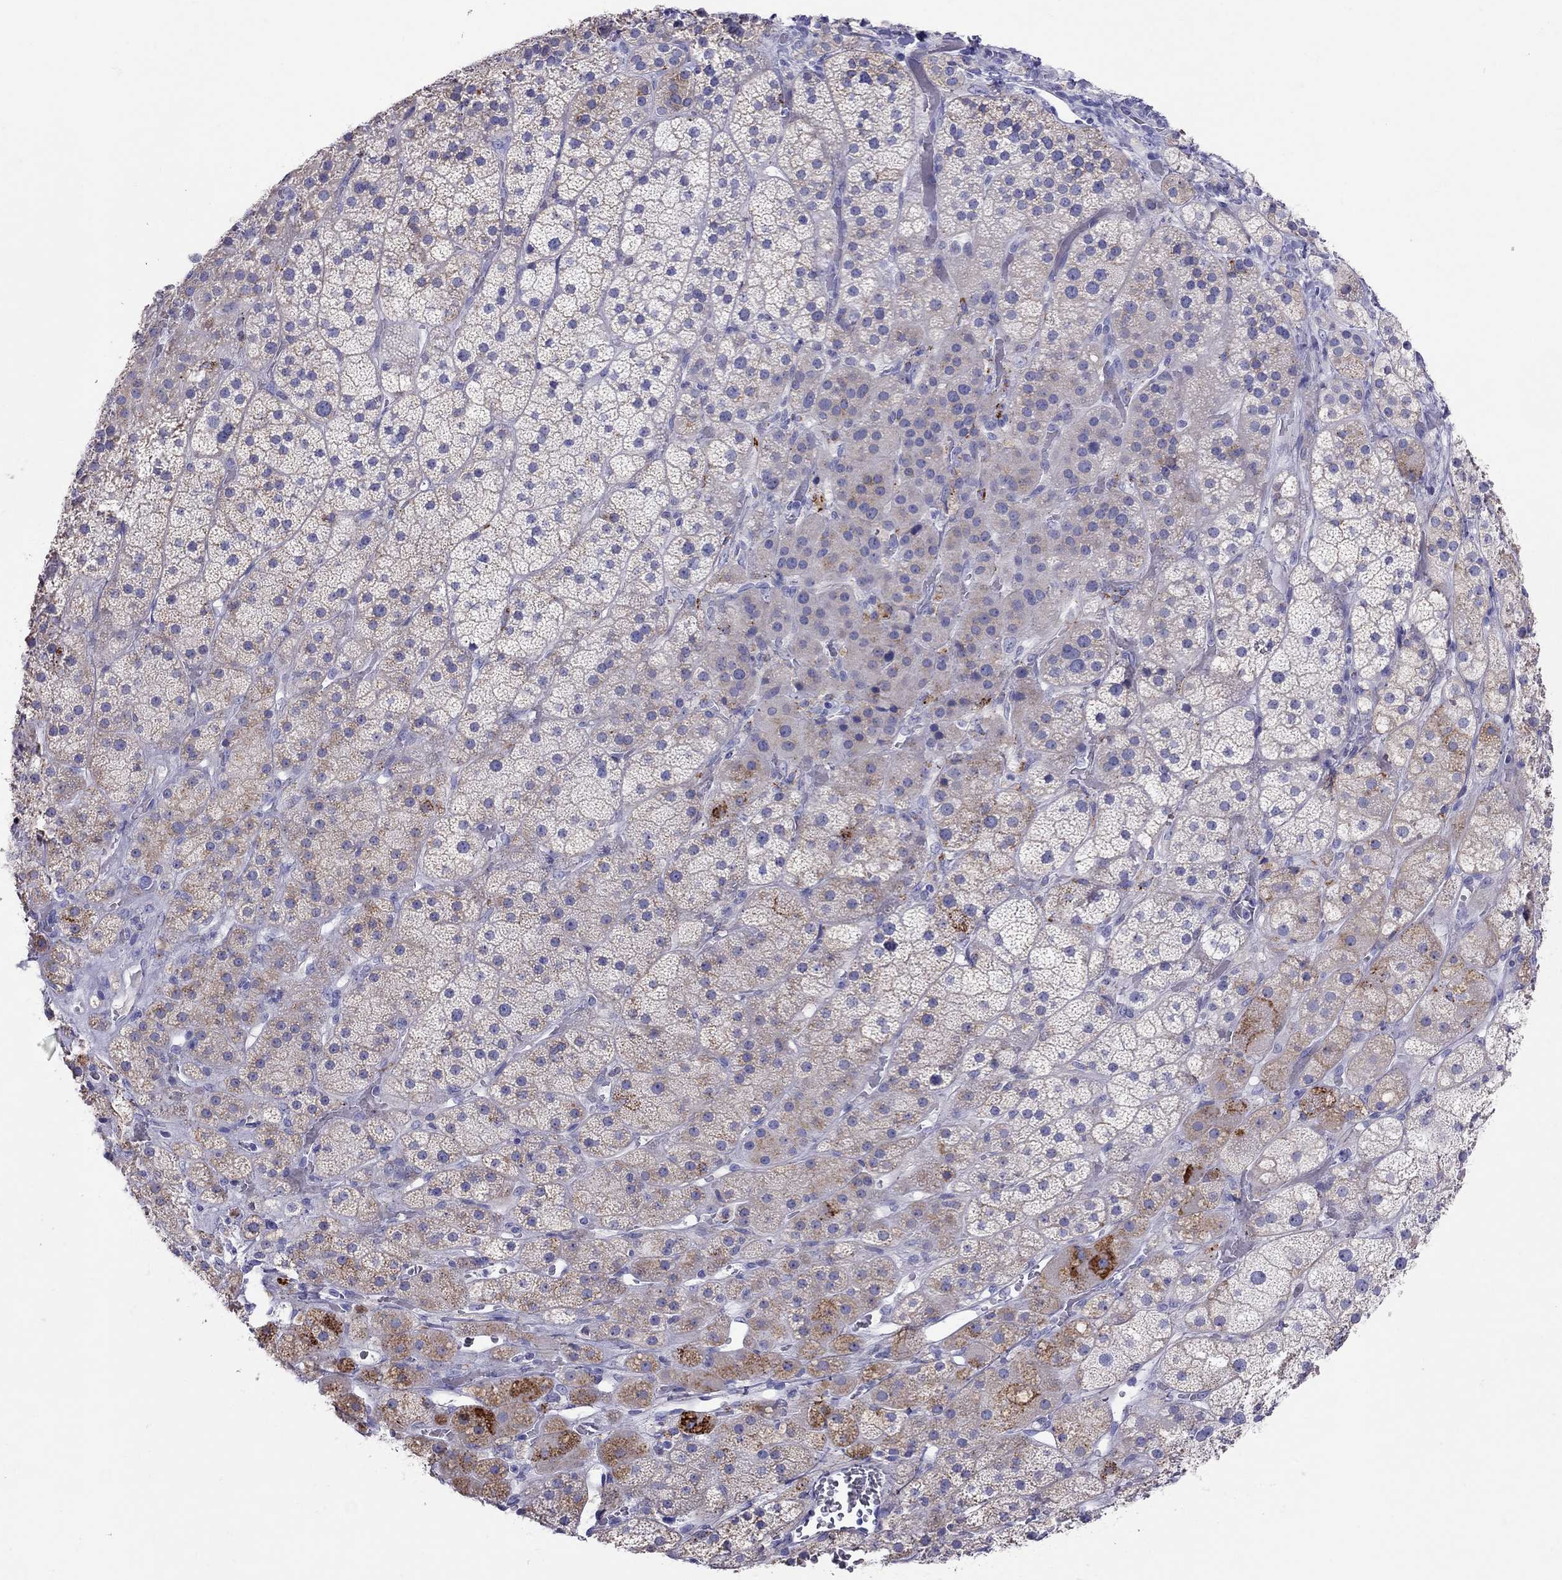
{"staining": {"intensity": "moderate", "quantity": "25%-75%", "location": "cytoplasmic/membranous"}, "tissue": "adrenal gland", "cell_type": "Glandular cells", "image_type": "normal", "snomed": [{"axis": "morphology", "description": "Normal tissue, NOS"}, {"axis": "topography", "description": "Adrenal gland"}], "caption": "This is a photomicrograph of immunohistochemistry staining of normal adrenal gland, which shows moderate staining in the cytoplasmic/membranous of glandular cells.", "gene": "CLPSL2", "patient": {"sex": "male", "age": 57}}